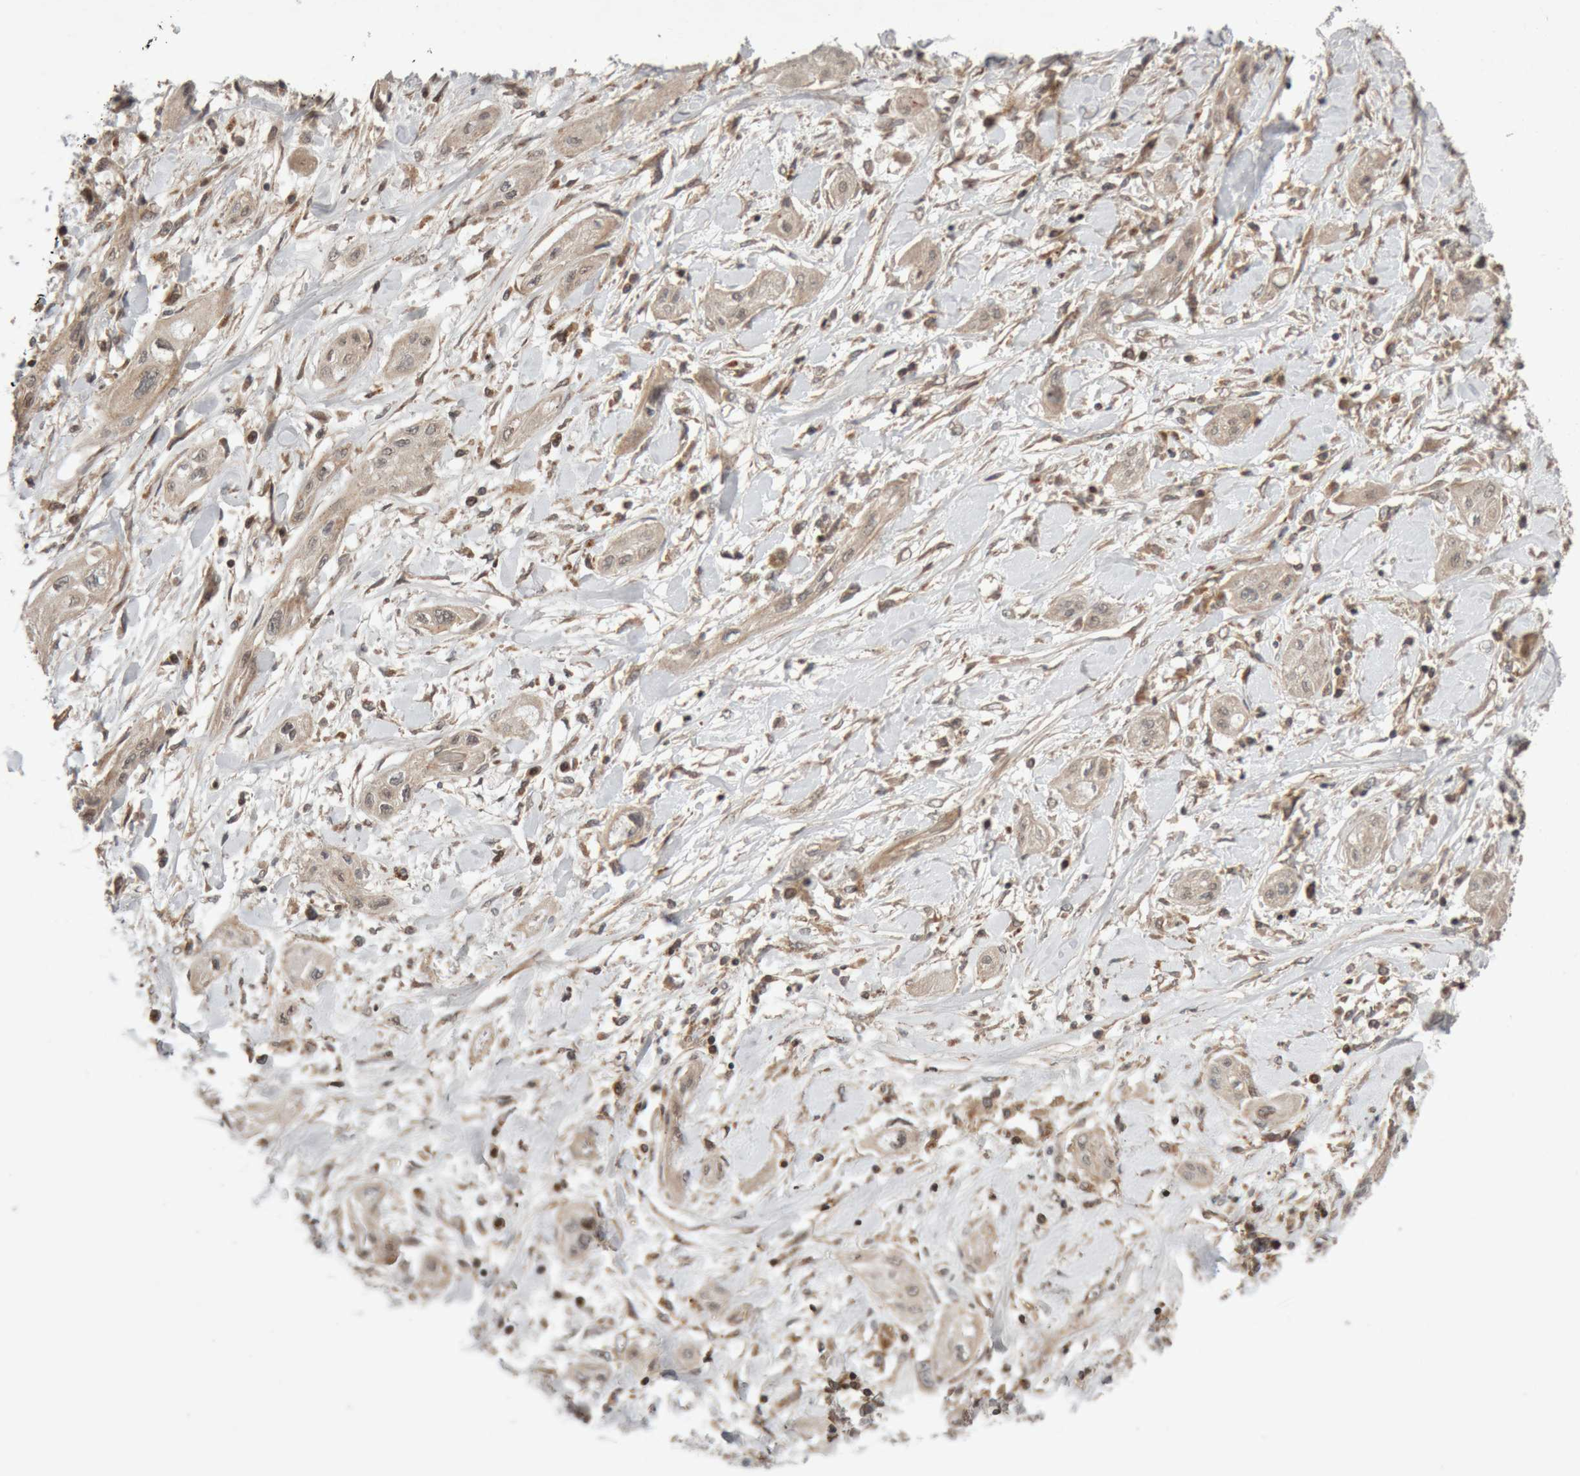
{"staining": {"intensity": "weak", "quantity": "25%-75%", "location": "cytoplasmic/membranous,nuclear"}, "tissue": "lung cancer", "cell_type": "Tumor cells", "image_type": "cancer", "snomed": [{"axis": "morphology", "description": "Squamous cell carcinoma, NOS"}, {"axis": "topography", "description": "Lung"}], "caption": "Immunohistochemical staining of human squamous cell carcinoma (lung) exhibits low levels of weak cytoplasmic/membranous and nuclear positivity in approximately 25%-75% of tumor cells.", "gene": "KIF21B", "patient": {"sex": "female", "age": 47}}